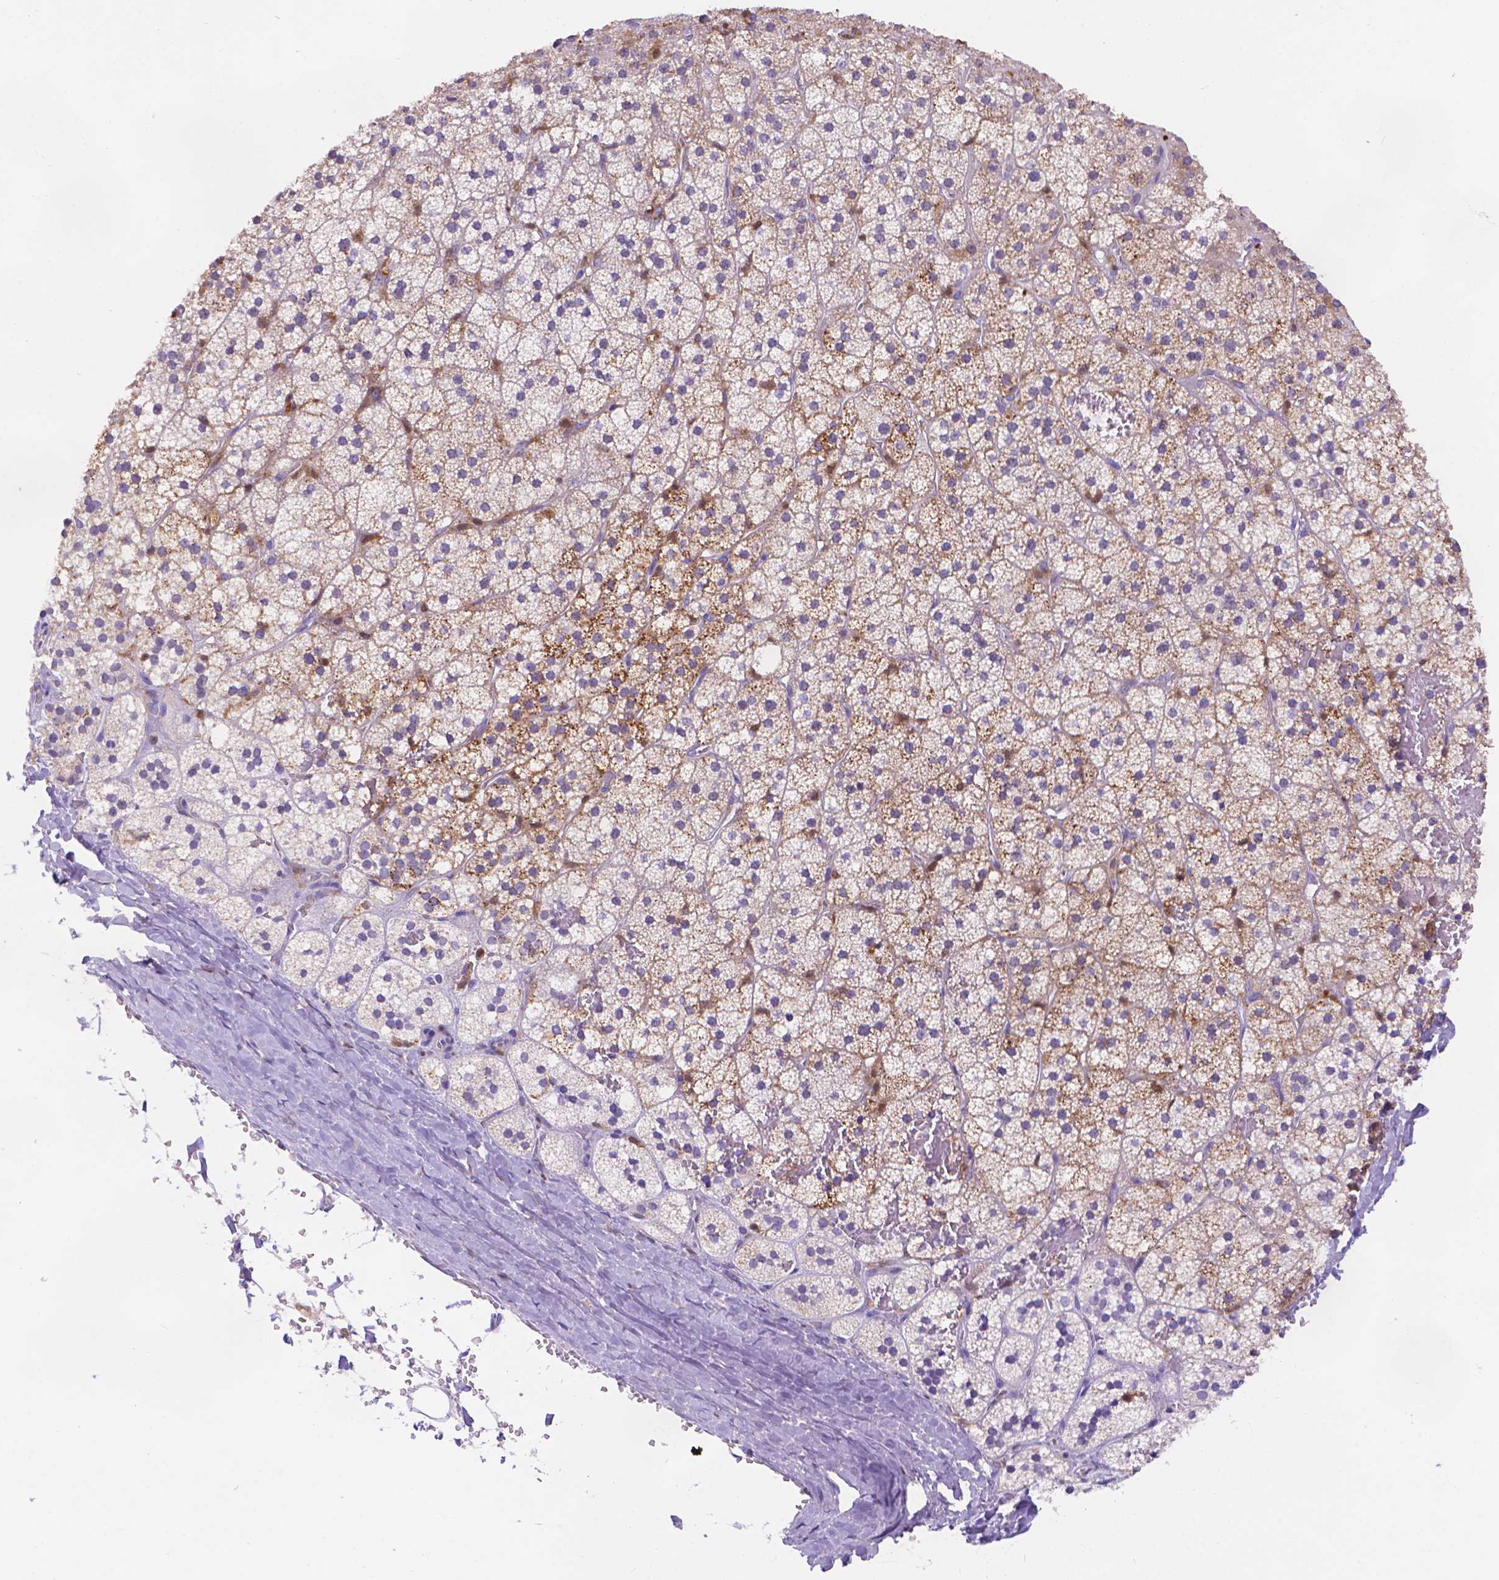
{"staining": {"intensity": "moderate", "quantity": "<25%", "location": "cytoplasmic/membranous"}, "tissue": "adrenal gland", "cell_type": "Glandular cells", "image_type": "normal", "snomed": [{"axis": "morphology", "description": "Normal tissue, NOS"}, {"axis": "topography", "description": "Adrenal gland"}], "caption": "Protein staining of normal adrenal gland reveals moderate cytoplasmic/membranous expression in approximately <25% of glandular cells.", "gene": "FGD2", "patient": {"sex": "male", "age": 53}}